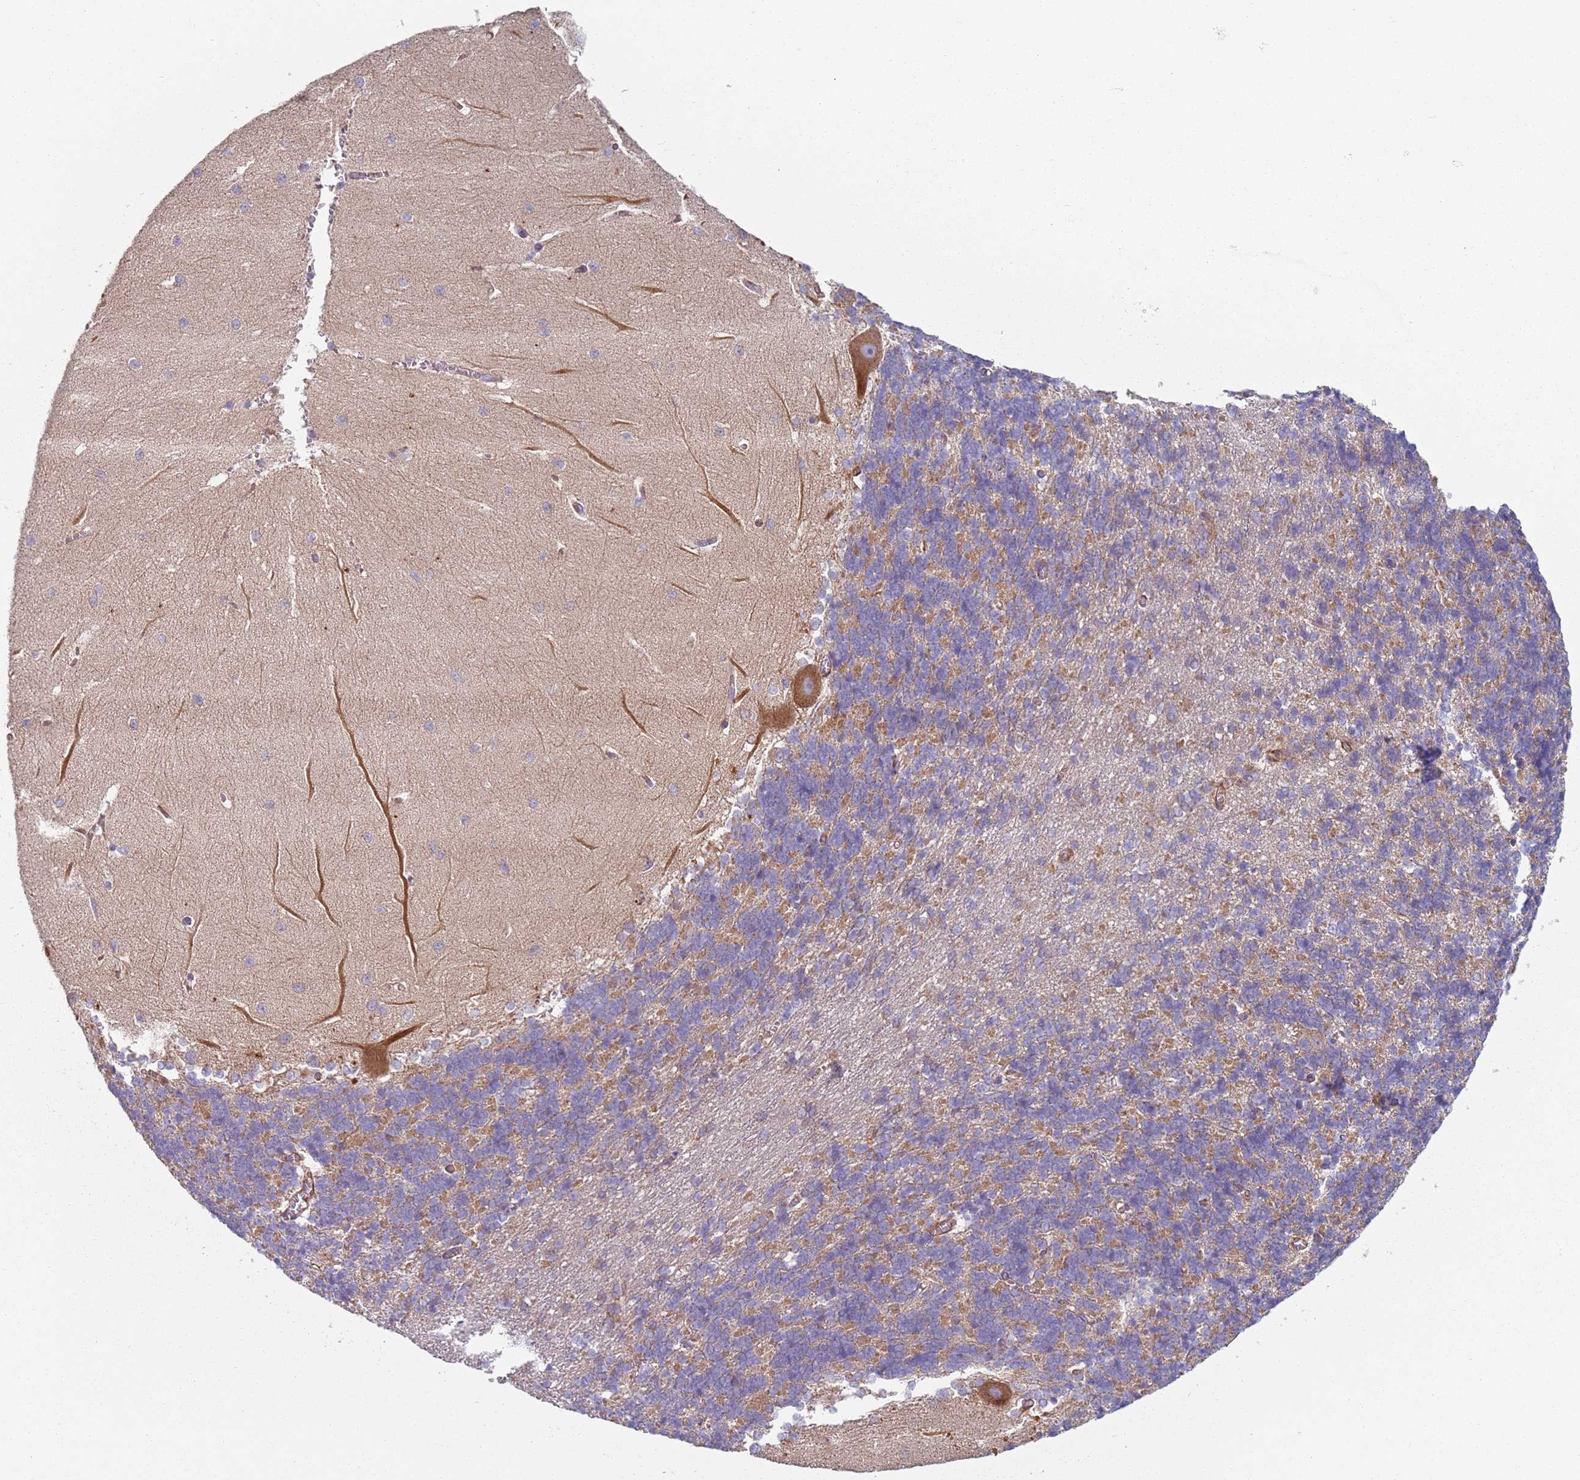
{"staining": {"intensity": "moderate", "quantity": "<25%", "location": "cytoplasmic/membranous"}, "tissue": "cerebellum", "cell_type": "Cells in granular layer", "image_type": "normal", "snomed": [{"axis": "morphology", "description": "Normal tissue, NOS"}, {"axis": "topography", "description": "Cerebellum"}], "caption": "This image exhibits immunohistochemistry staining of unremarkable human cerebellum, with low moderate cytoplasmic/membranous positivity in approximately <25% of cells in granular layer.", "gene": "SNAPIN", "patient": {"sex": "male", "age": 37}}